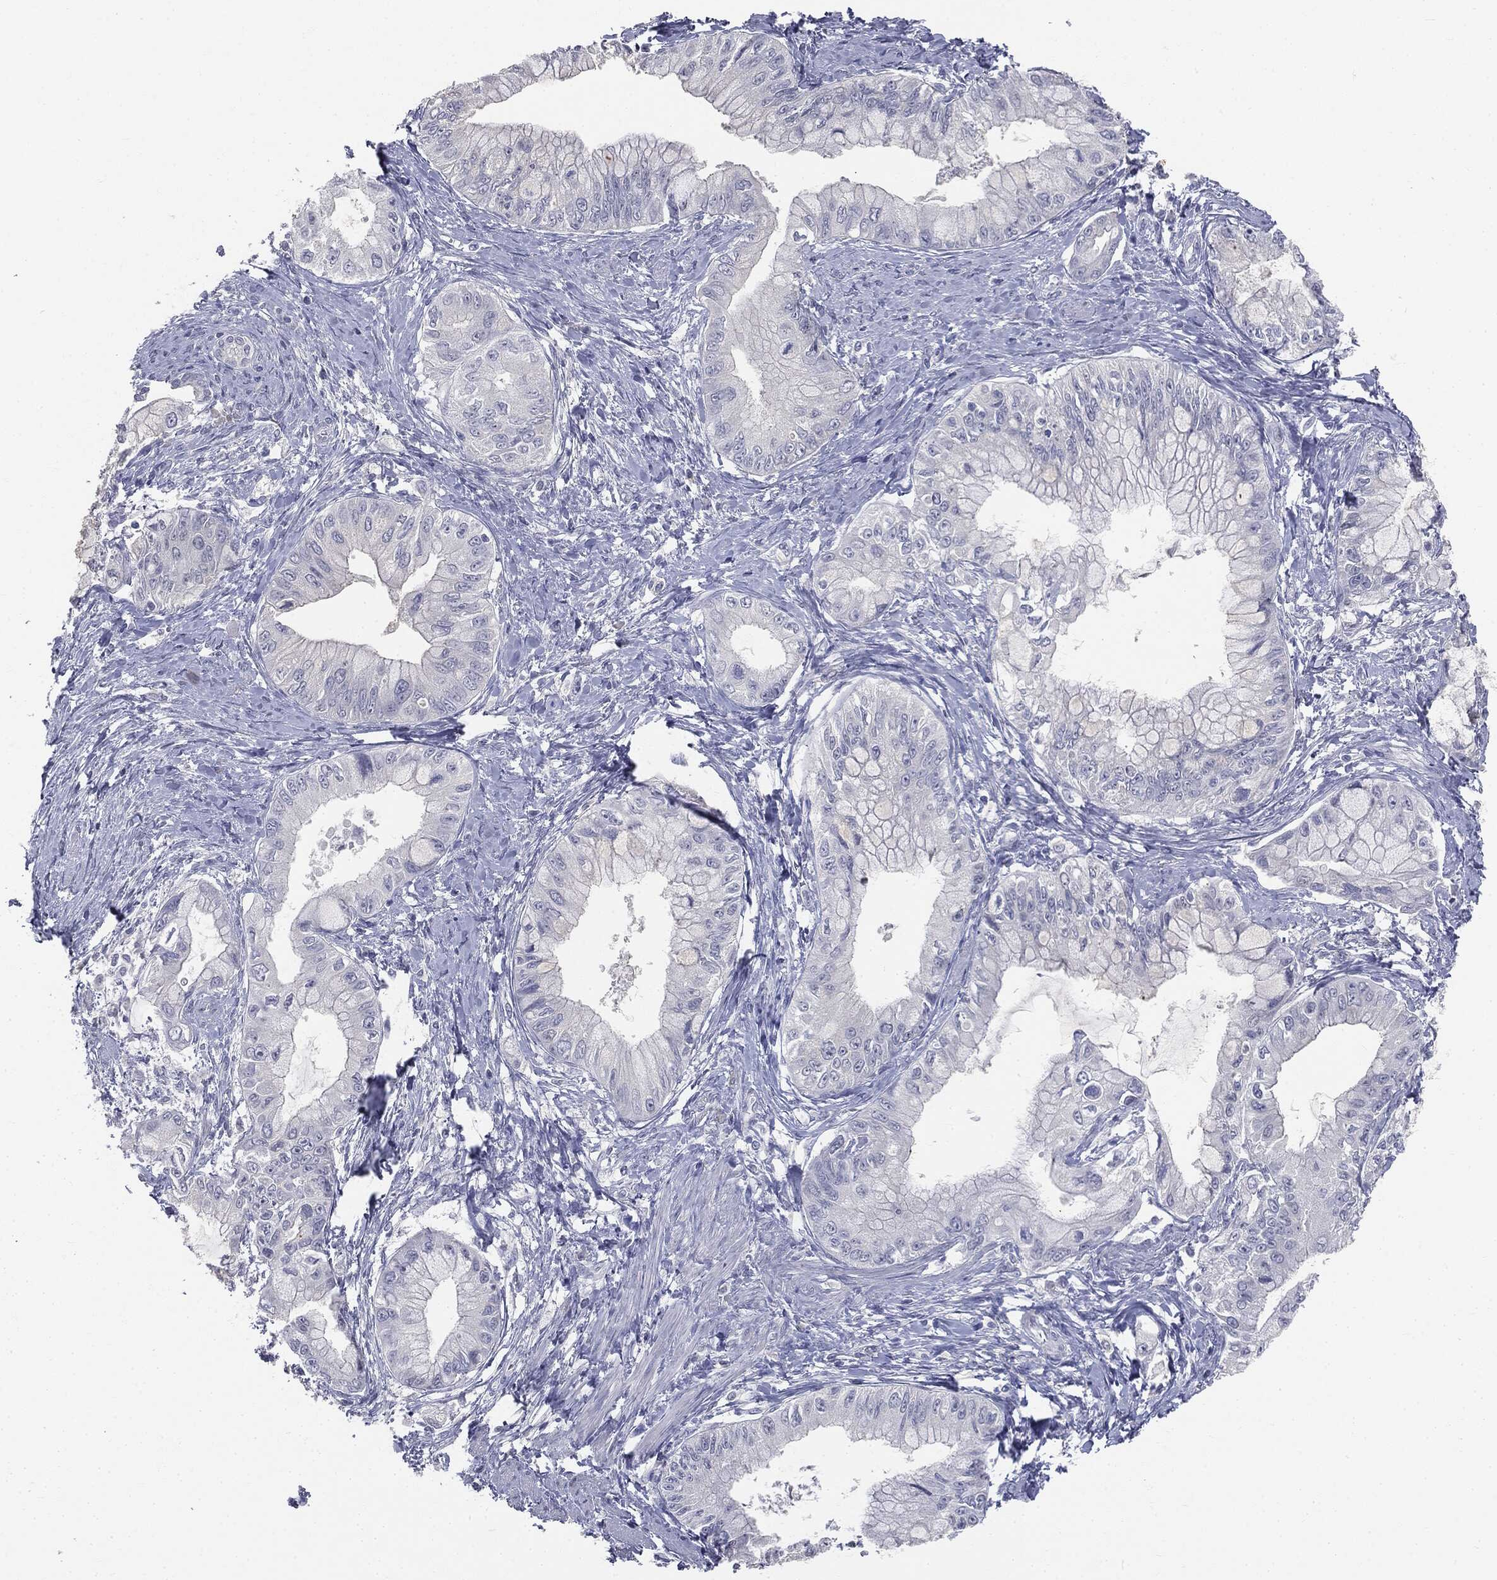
{"staining": {"intensity": "negative", "quantity": "none", "location": "none"}, "tissue": "pancreatic cancer", "cell_type": "Tumor cells", "image_type": "cancer", "snomed": [{"axis": "morphology", "description": "Adenocarcinoma, NOS"}, {"axis": "topography", "description": "Pancreas"}], "caption": "This is a photomicrograph of IHC staining of pancreatic cancer (adenocarcinoma), which shows no expression in tumor cells.", "gene": "AFP", "patient": {"sex": "male", "age": 48}}